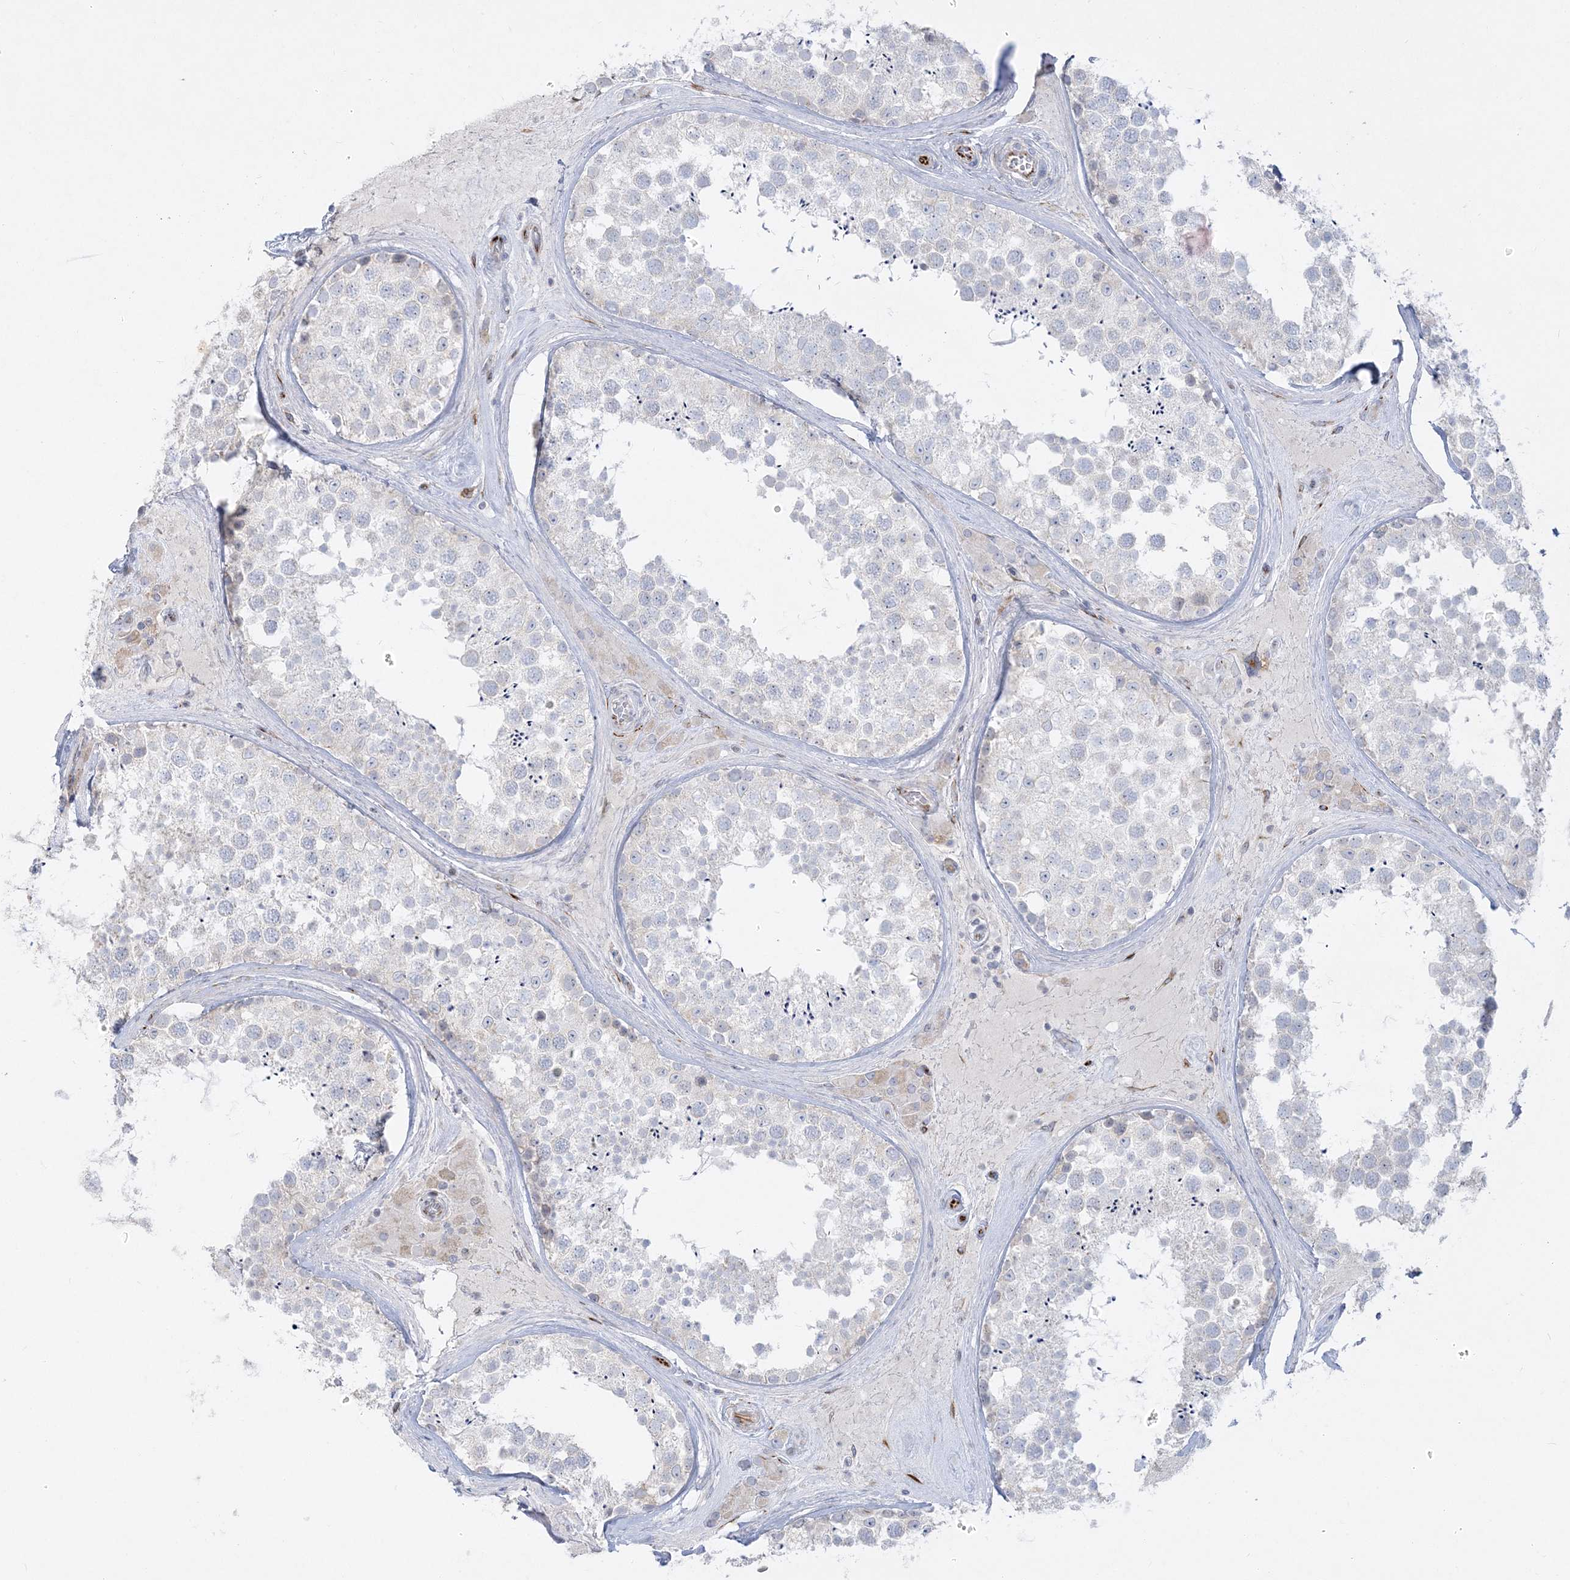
{"staining": {"intensity": "negative", "quantity": "none", "location": "none"}, "tissue": "testis", "cell_type": "Cells in seminiferous ducts", "image_type": "normal", "snomed": [{"axis": "morphology", "description": "Normal tissue, NOS"}, {"axis": "topography", "description": "Testis"}], "caption": "Immunohistochemistry of benign human testis demonstrates no expression in cells in seminiferous ducts. (Immunohistochemistry, brightfield microscopy, high magnification).", "gene": "GPAT2", "patient": {"sex": "male", "age": 46}}